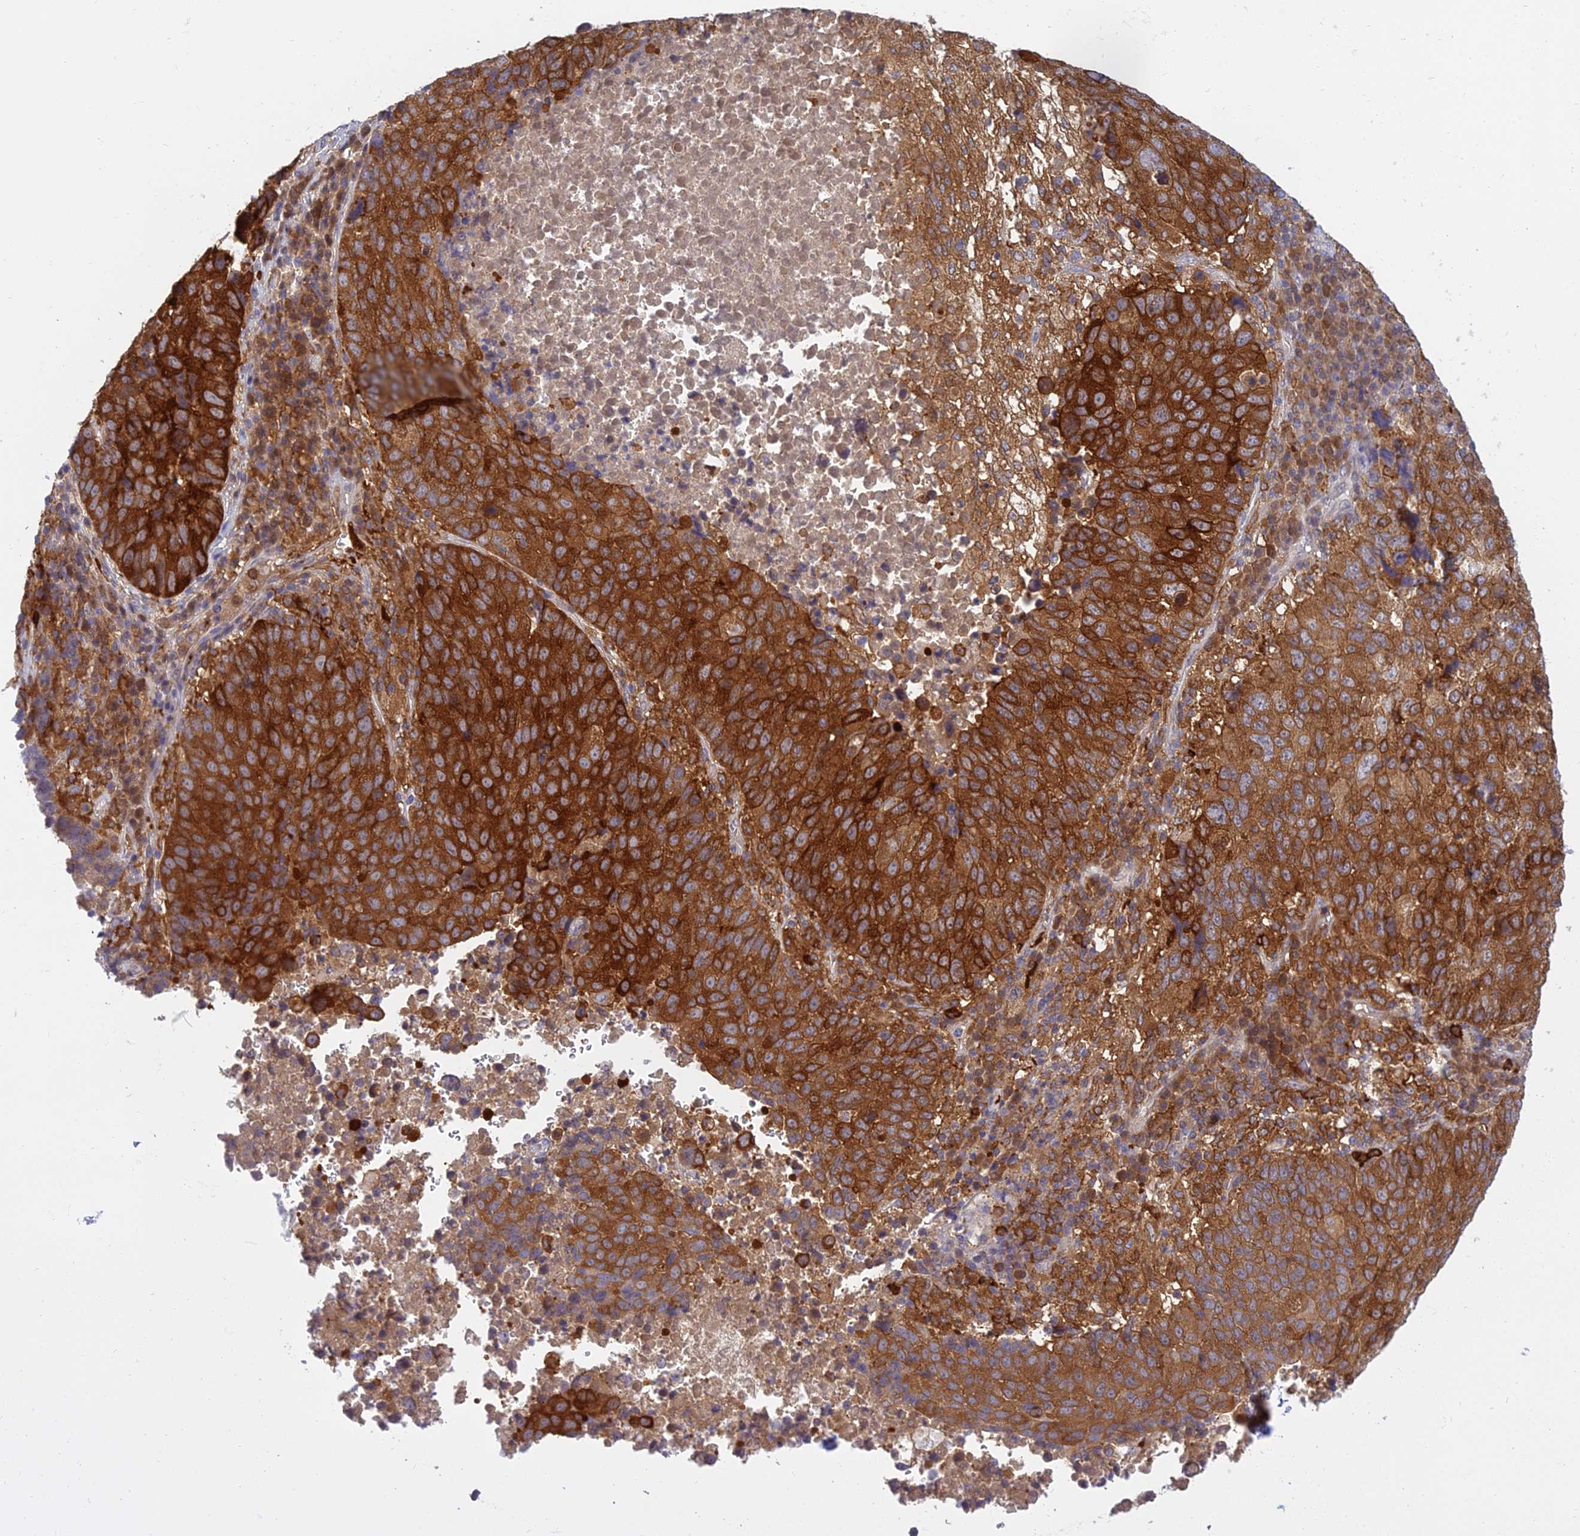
{"staining": {"intensity": "strong", "quantity": ">75%", "location": "cytoplasmic/membranous"}, "tissue": "lung cancer", "cell_type": "Tumor cells", "image_type": "cancer", "snomed": [{"axis": "morphology", "description": "Squamous cell carcinoma, NOS"}, {"axis": "topography", "description": "Lung"}], "caption": "Tumor cells exhibit high levels of strong cytoplasmic/membranous expression in approximately >75% of cells in human lung cancer (squamous cell carcinoma).", "gene": "UBE2G1", "patient": {"sex": "male", "age": 73}}